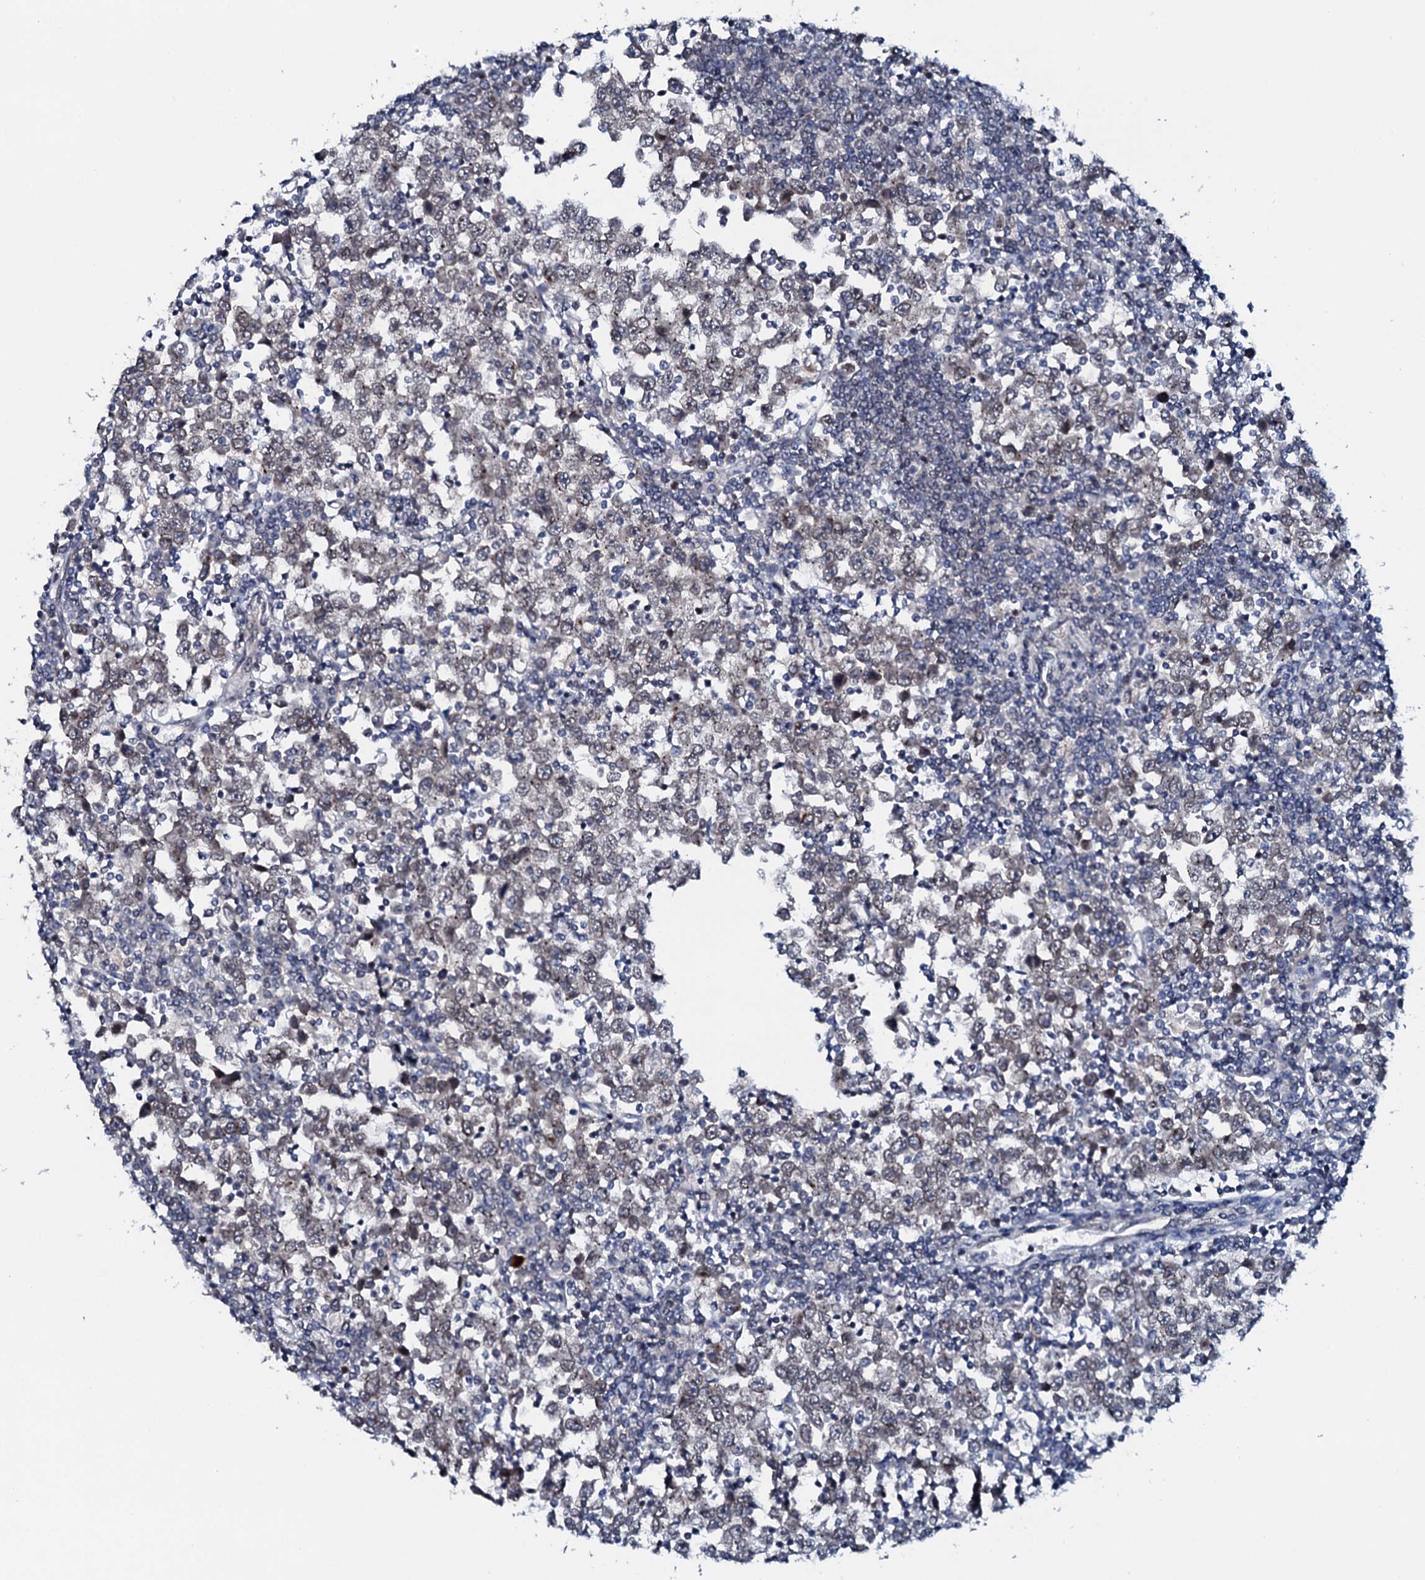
{"staining": {"intensity": "weak", "quantity": "25%-75%", "location": "cytoplasmic/membranous"}, "tissue": "testis cancer", "cell_type": "Tumor cells", "image_type": "cancer", "snomed": [{"axis": "morphology", "description": "Seminoma, NOS"}, {"axis": "topography", "description": "Testis"}], "caption": "Immunohistochemistry (IHC) (DAB (3,3'-diaminobenzidine)) staining of testis cancer exhibits weak cytoplasmic/membranous protein staining in approximately 25%-75% of tumor cells.", "gene": "SNTA1", "patient": {"sex": "male", "age": 65}}